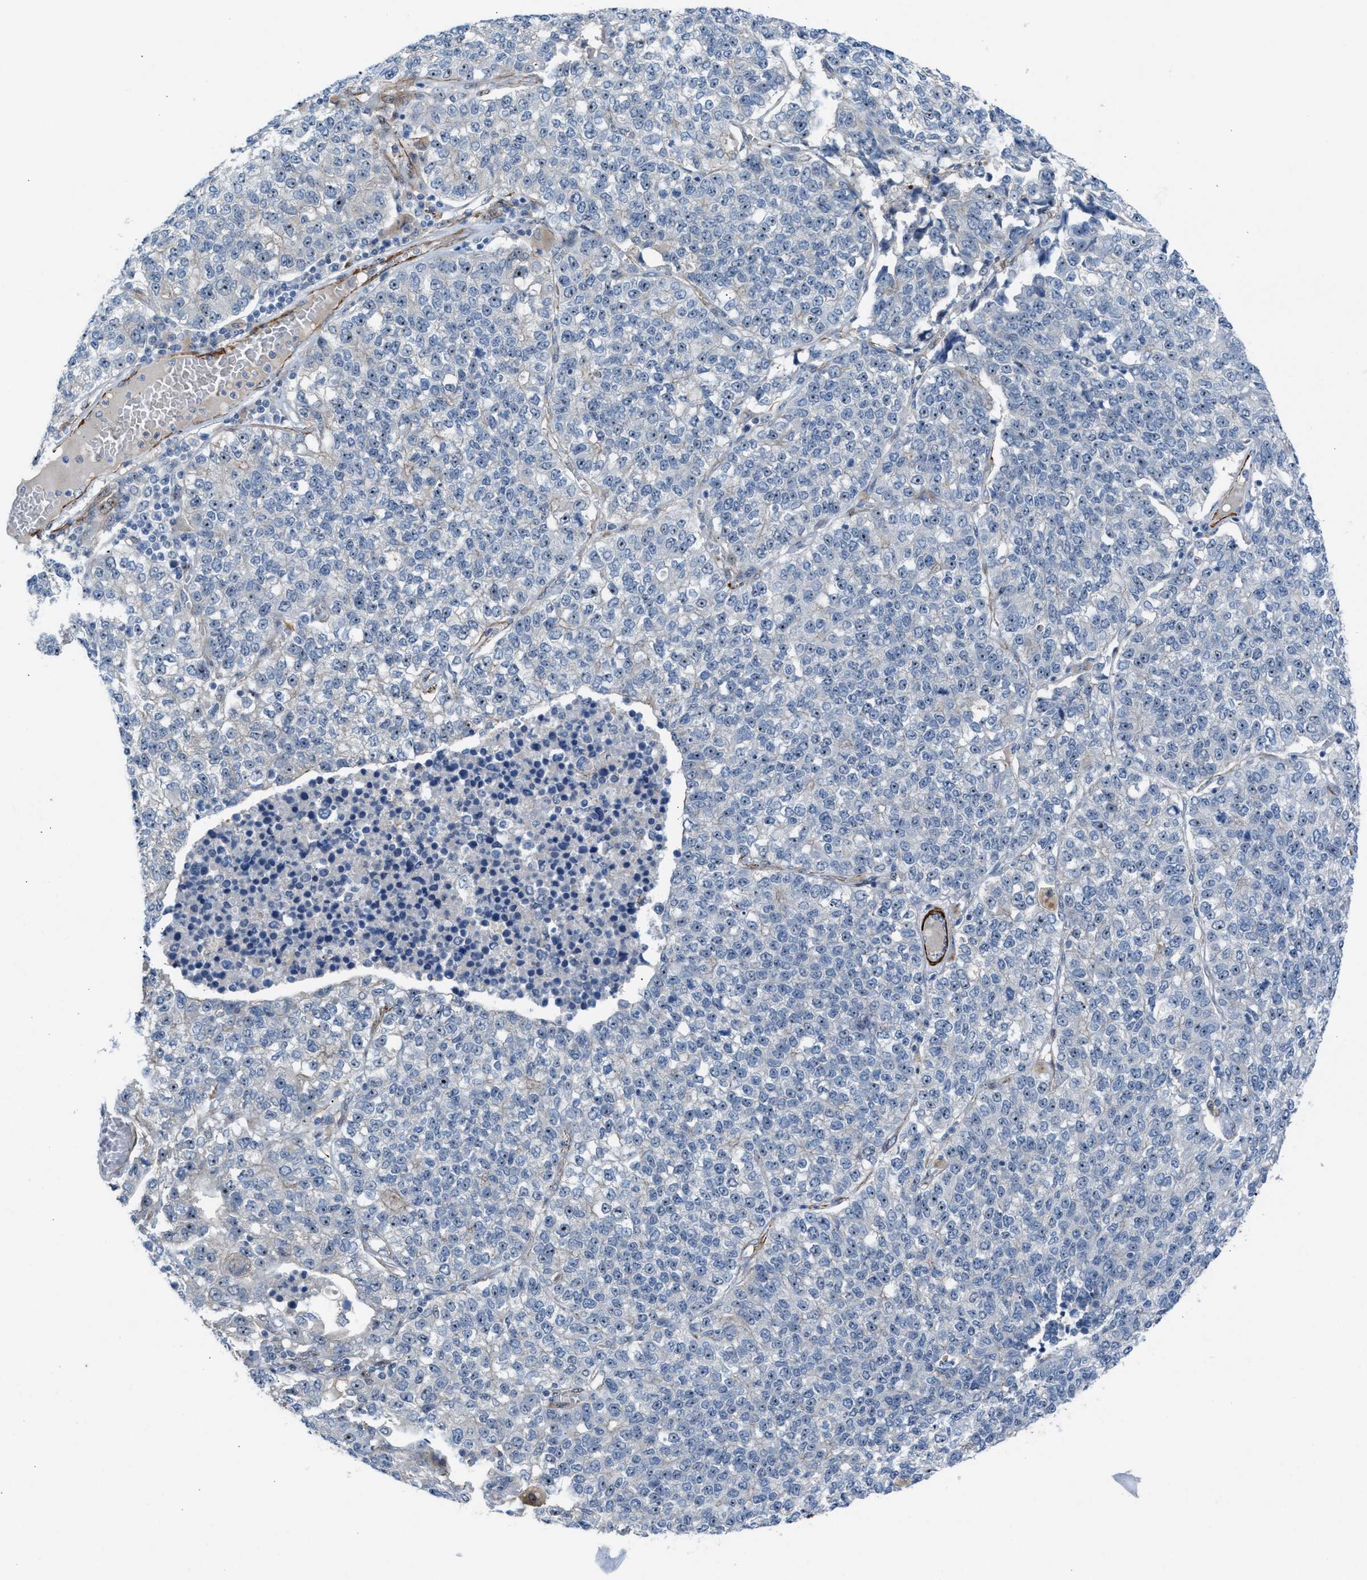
{"staining": {"intensity": "moderate", "quantity": "<25%", "location": "nuclear"}, "tissue": "lung cancer", "cell_type": "Tumor cells", "image_type": "cancer", "snomed": [{"axis": "morphology", "description": "Adenocarcinoma, NOS"}, {"axis": "topography", "description": "Lung"}], "caption": "An image of lung adenocarcinoma stained for a protein displays moderate nuclear brown staining in tumor cells.", "gene": "NQO2", "patient": {"sex": "male", "age": 49}}